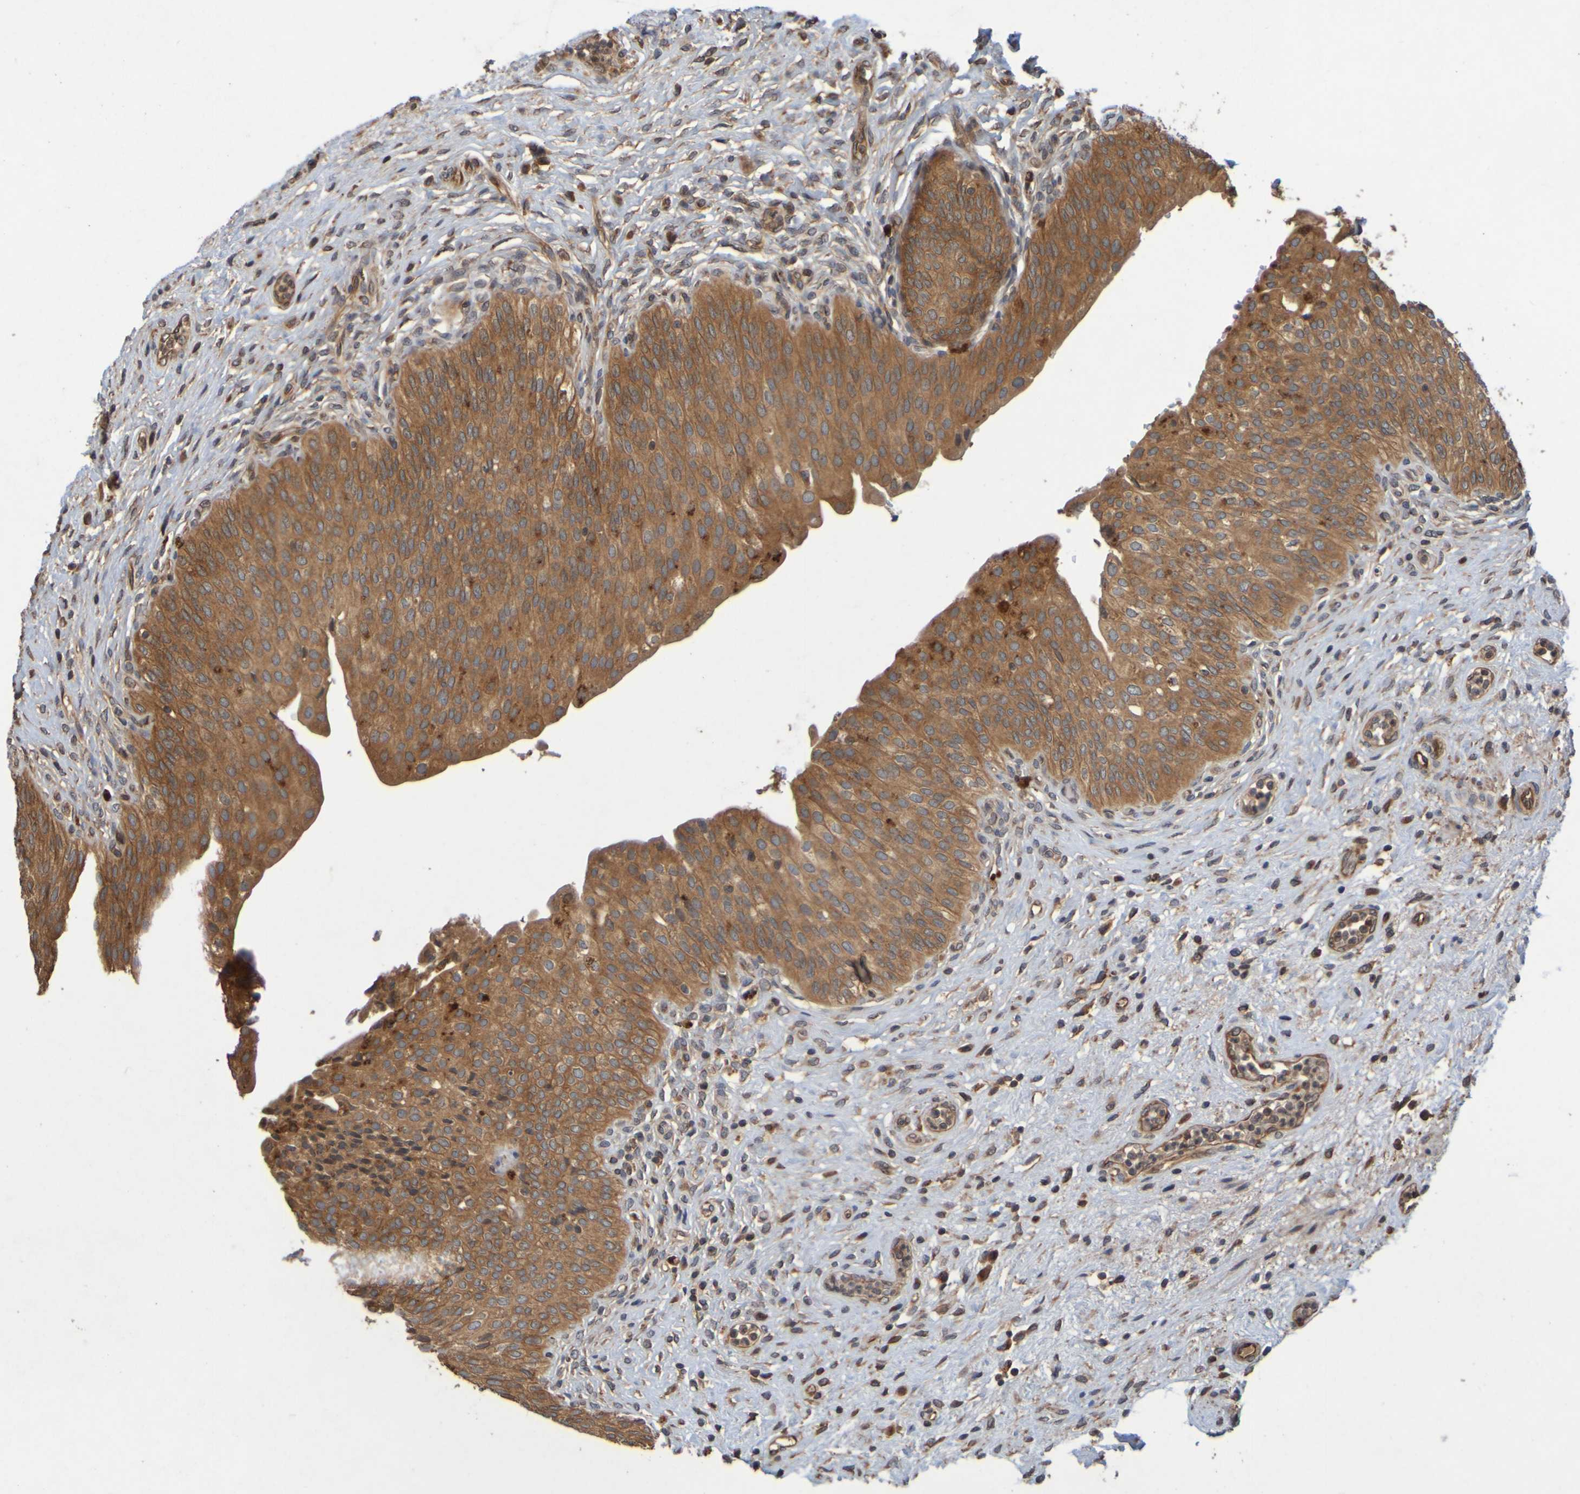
{"staining": {"intensity": "strong", "quantity": ">75%", "location": "cytoplasmic/membranous"}, "tissue": "urinary bladder", "cell_type": "Urothelial cells", "image_type": "normal", "snomed": [{"axis": "morphology", "description": "Normal tissue, NOS"}, {"axis": "topography", "description": "Urinary bladder"}], "caption": "Immunohistochemical staining of normal urinary bladder reveals >75% levels of strong cytoplasmic/membranous protein expression in approximately >75% of urothelial cells.", "gene": "OCRL", "patient": {"sex": "male", "age": 46}}